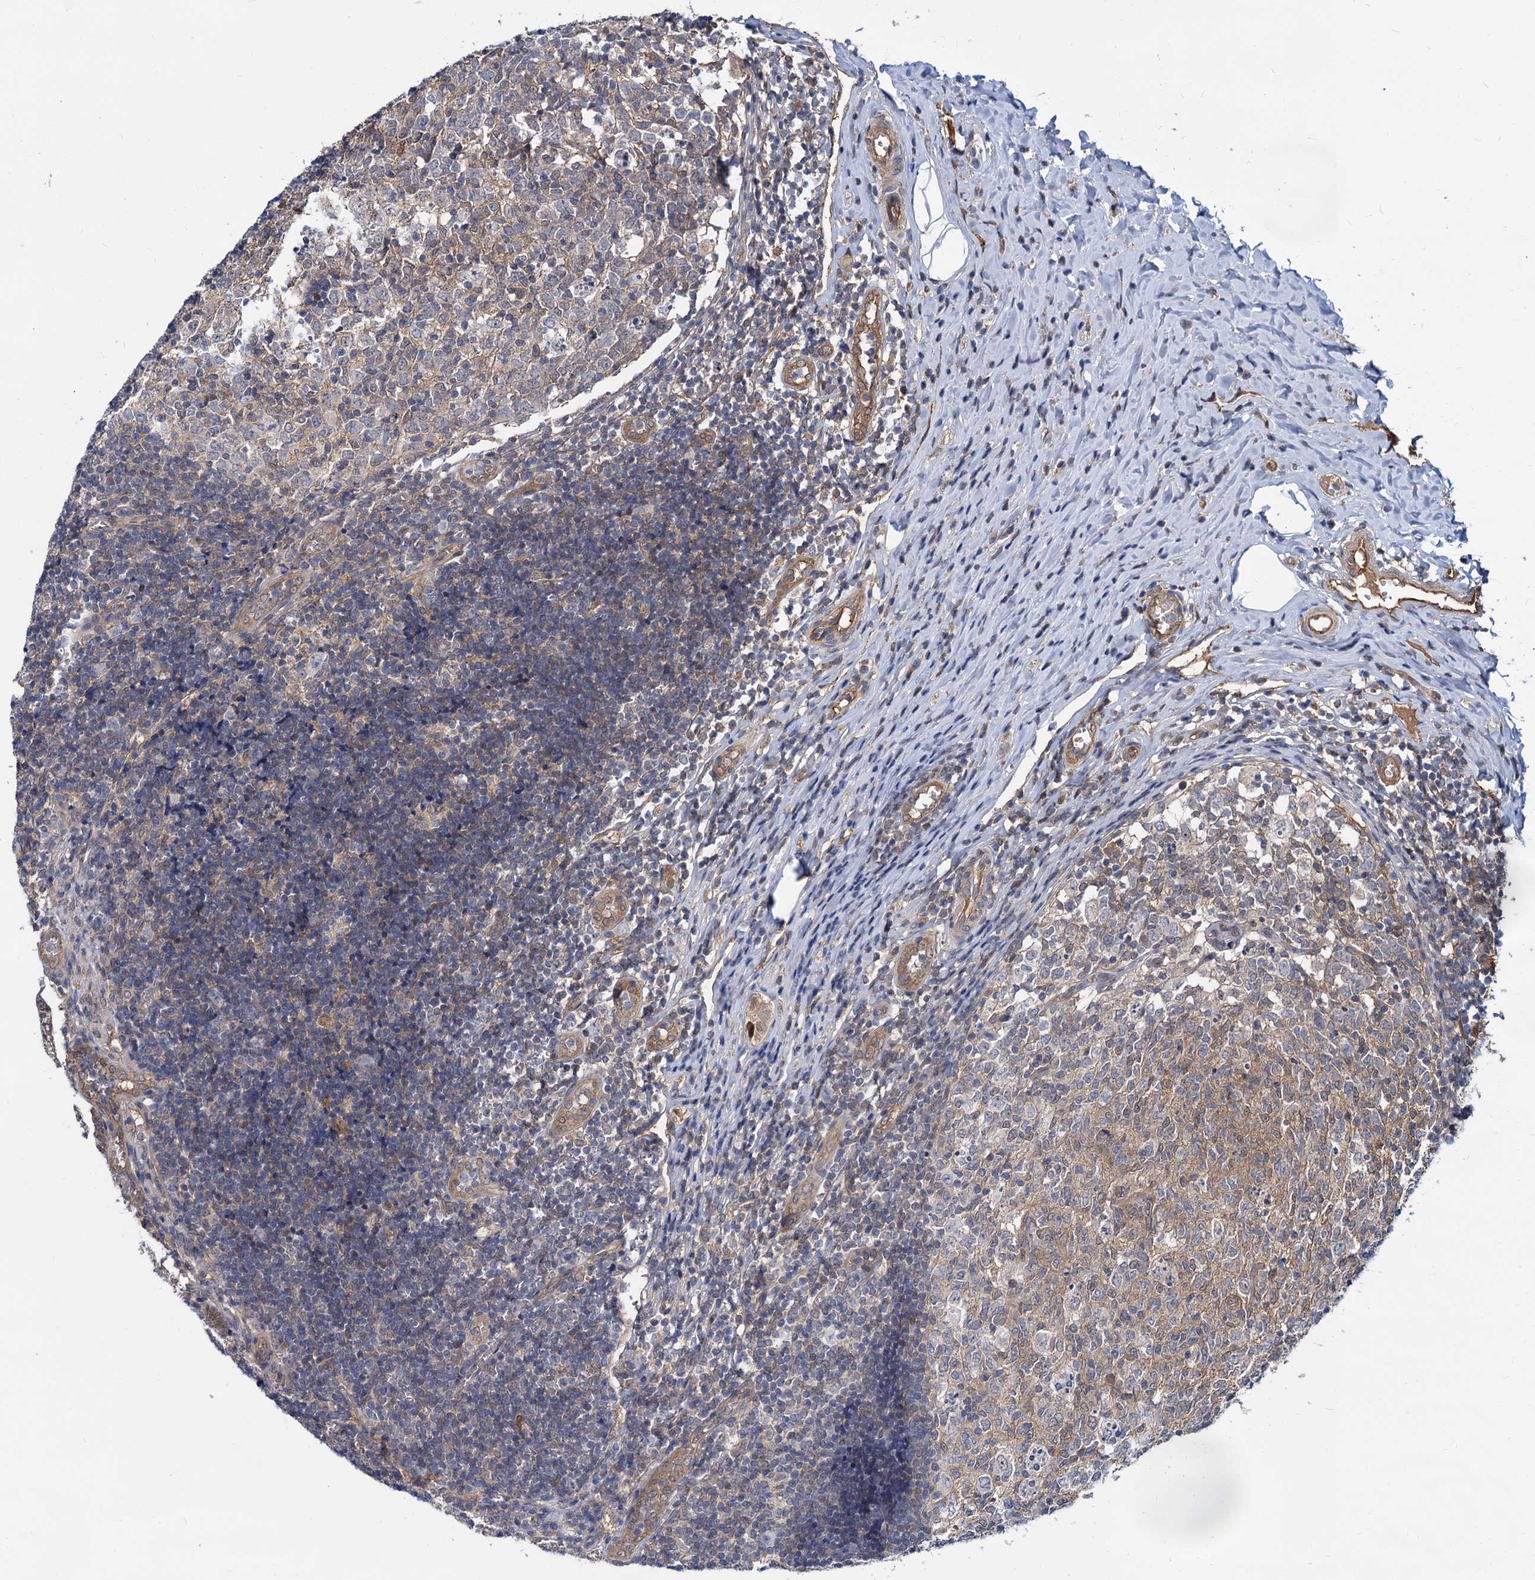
{"staining": {"intensity": "moderate", "quantity": ">75%", "location": "cytoplasmic/membranous,nuclear"}, "tissue": "appendix", "cell_type": "Glandular cells", "image_type": "normal", "snomed": [{"axis": "morphology", "description": "Normal tissue, NOS"}, {"axis": "topography", "description": "Appendix"}], "caption": "Moderate cytoplasmic/membranous,nuclear positivity is appreciated in approximately >75% of glandular cells in unremarkable appendix. The staining was performed using DAB, with brown indicating positive protein expression. Nuclei are stained blue with hematoxylin.", "gene": "SNX15", "patient": {"sex": "male", "age": 8}}